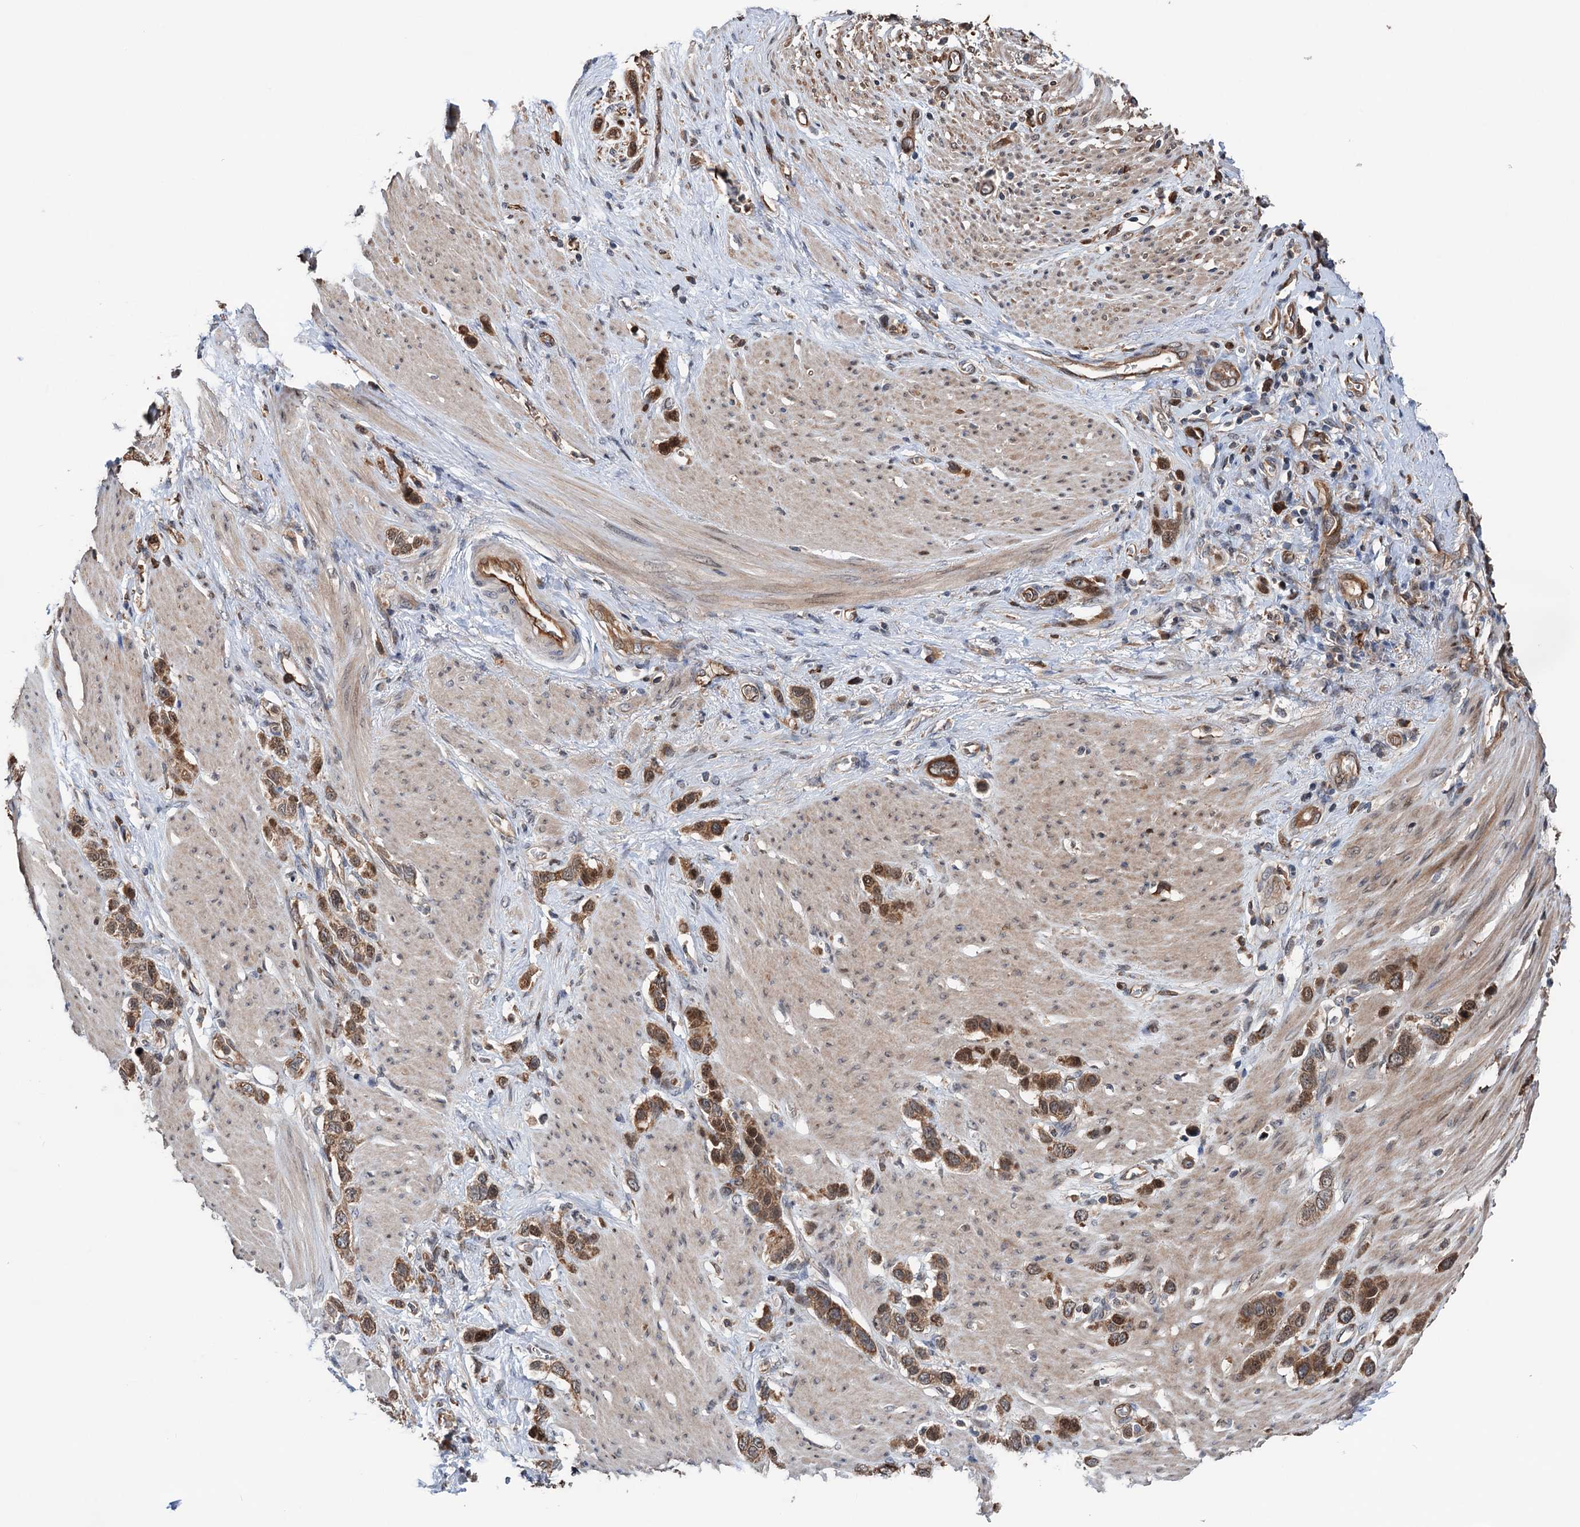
{"staining": {"intensity": "moderate", "quantity": ">75%", "location": "cytoplasmic/membranous"}, "tissue": "stomach cancer", "cell_type": "Tumor cells", "image_type": "cancer", "snomed": [{"axis": "morphology", "description": "Adenocarcinoma, NOS"}, {"axis": "morphology", "description": "Adenocarcinoma, High grade"}, {"axis": "topography", "description": "Stomach, upper"}, {"axis": "topography", "description": "Stomach, lower"}], "caption": "IHC staining of stomach cancer, which exhibits medium levels of moderate cytoplasmic/membranous positivity in about >75% of tumor cells indicating moderate cytoplasmic/membranous protein positivity. The staining was performed using DAB (brown) for protein detection and nuclei were counterstained in hematoxylin (blue).", "gene": "NCAPD2", "patient": {"sex": "female", "age": 65}}